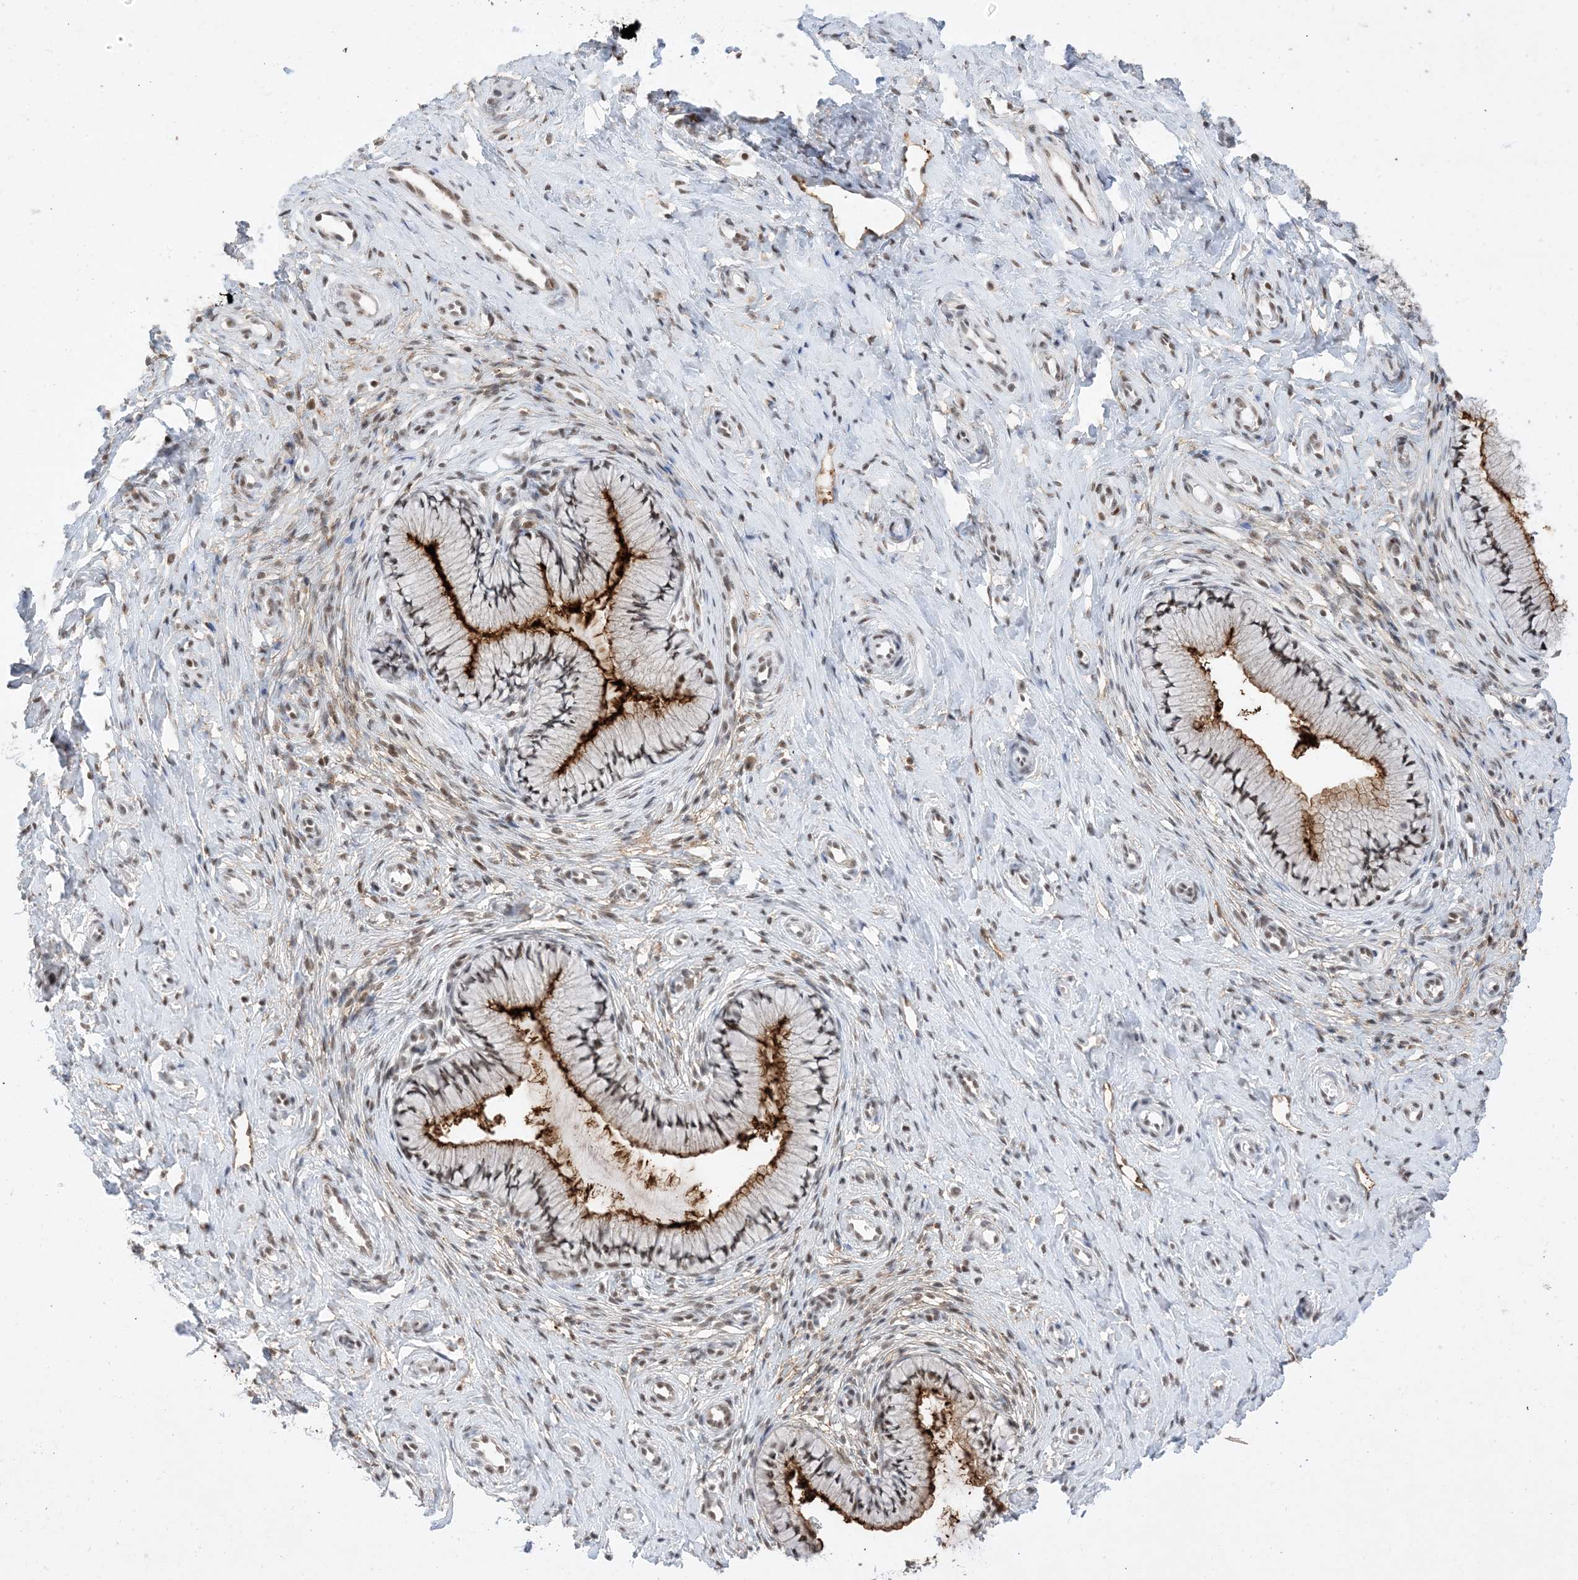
{"staining": {"intensity": "strong", "quantity": "25%-75%", "location": "cytoplasmic/membranous"}, "tissue": "cervix", "cell_type": "Glandular cells", "image_type": "normal", "snomed": [{"axis": "morphology", "description": "Normal tissue, NOS"}, {"axis": "topography", "description": "Cervix"}], "caption": "High-power microscopy captured an immunohistochemistry micrograph of benign cervix, revealing strong cytoplasmic/membranous staining in about 25%-75% of glandular cells. The protein is shown in brown color, while the nuclei are stained blue.", "gene": "SF3A3", "patient": {"sex": "female", "age": 36}}